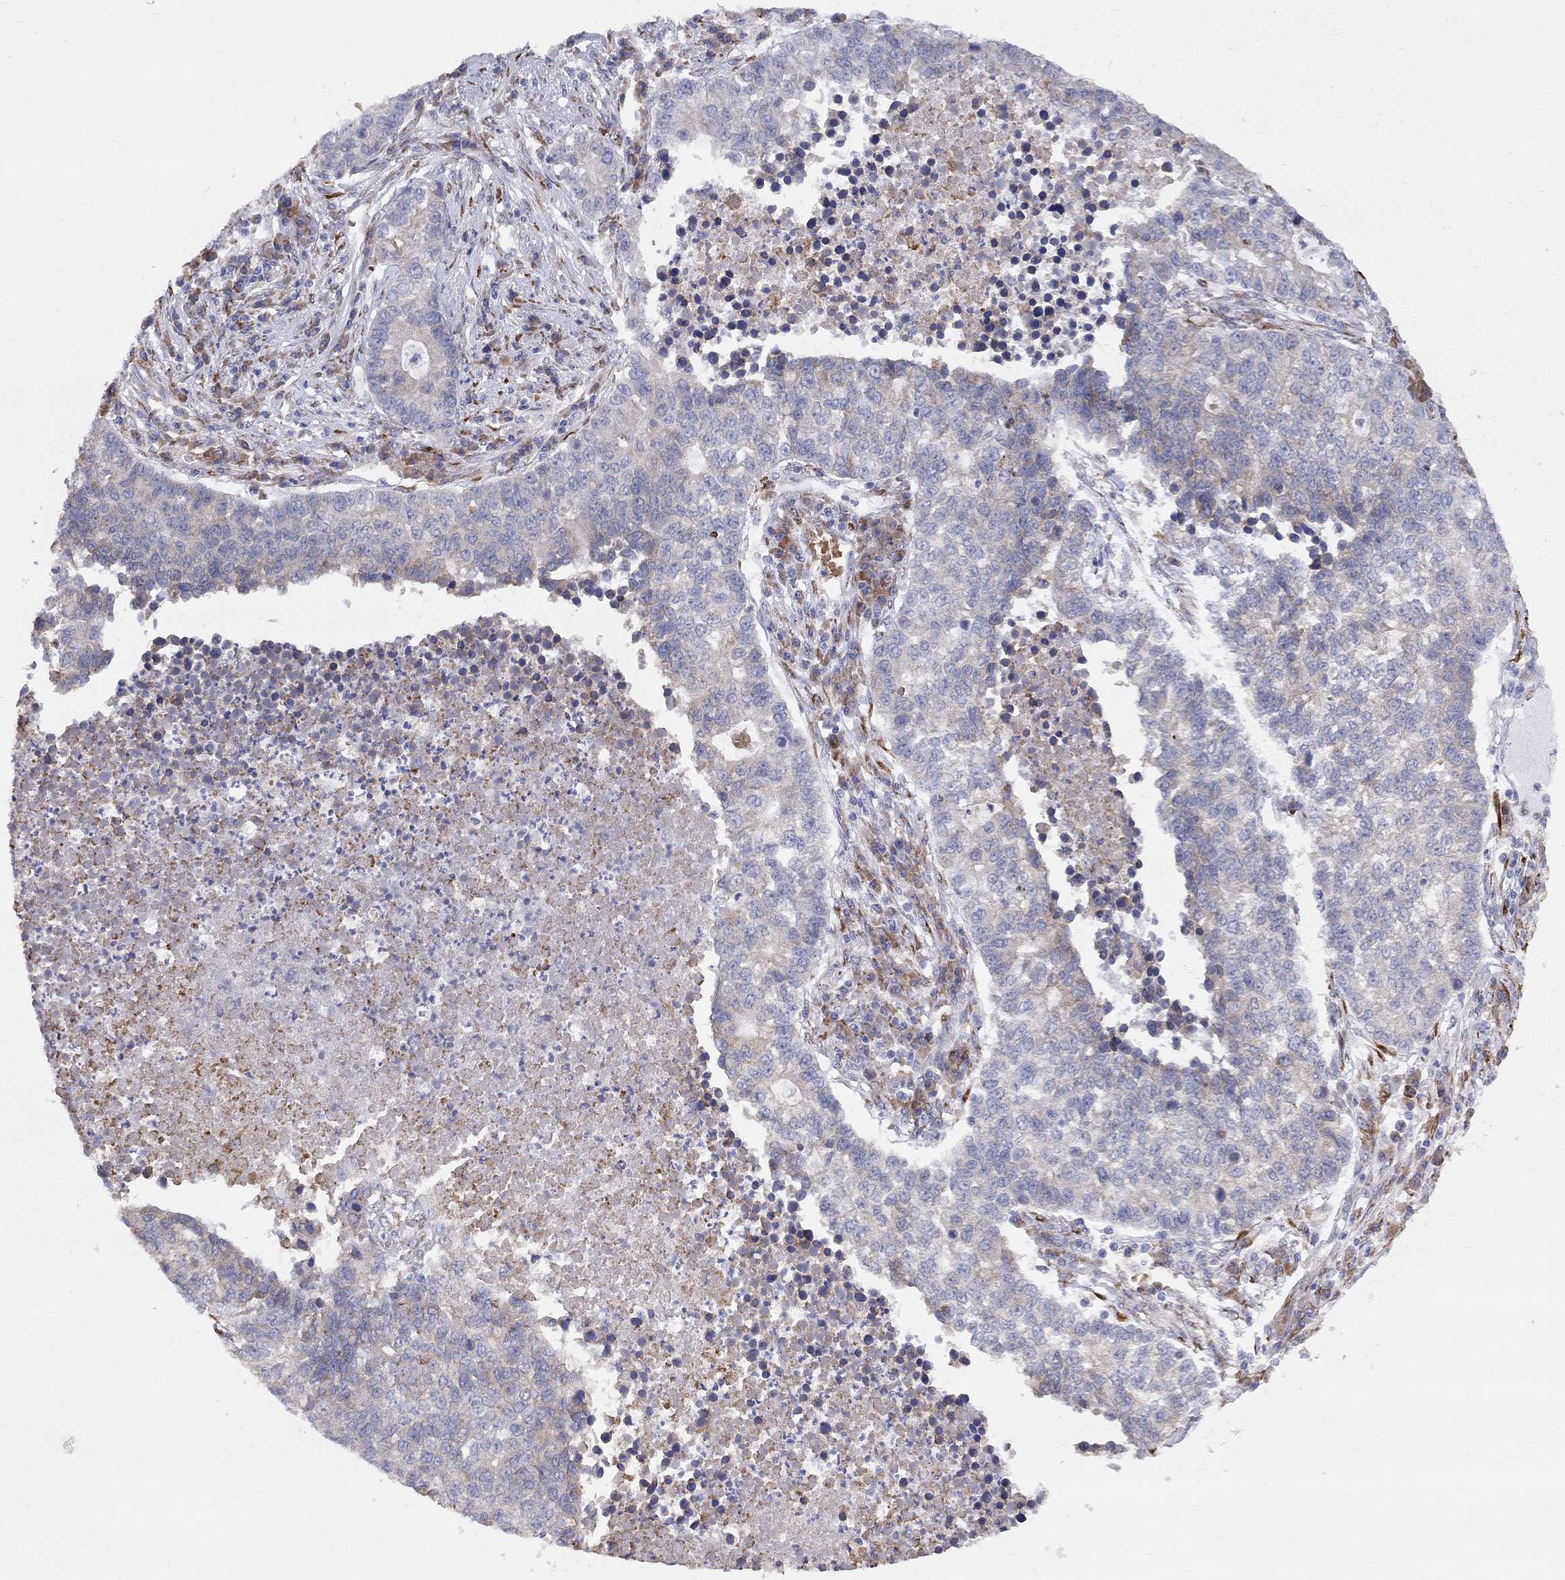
{"staining": {"intensity": "negative", "quantity": "none", "location": "none"}, "tissue": "lung cancer", "cell_type": "Tumor cells", "image_type": "cancer", "snomed": [{"axis": "morphology", "description": "Adenocarcinoma, NOS"}, {"axis": "topography", "description": "Lung"}], "caption": "High power microscopy histopathology image of an immunohistochemistry (IHC) photomicrograph of lung cancer (adenocarcinoma), revealing no significant expression in tumor cells.", "gene": "CASTOR1", "patient": {"sex": "male", "age": 57}}